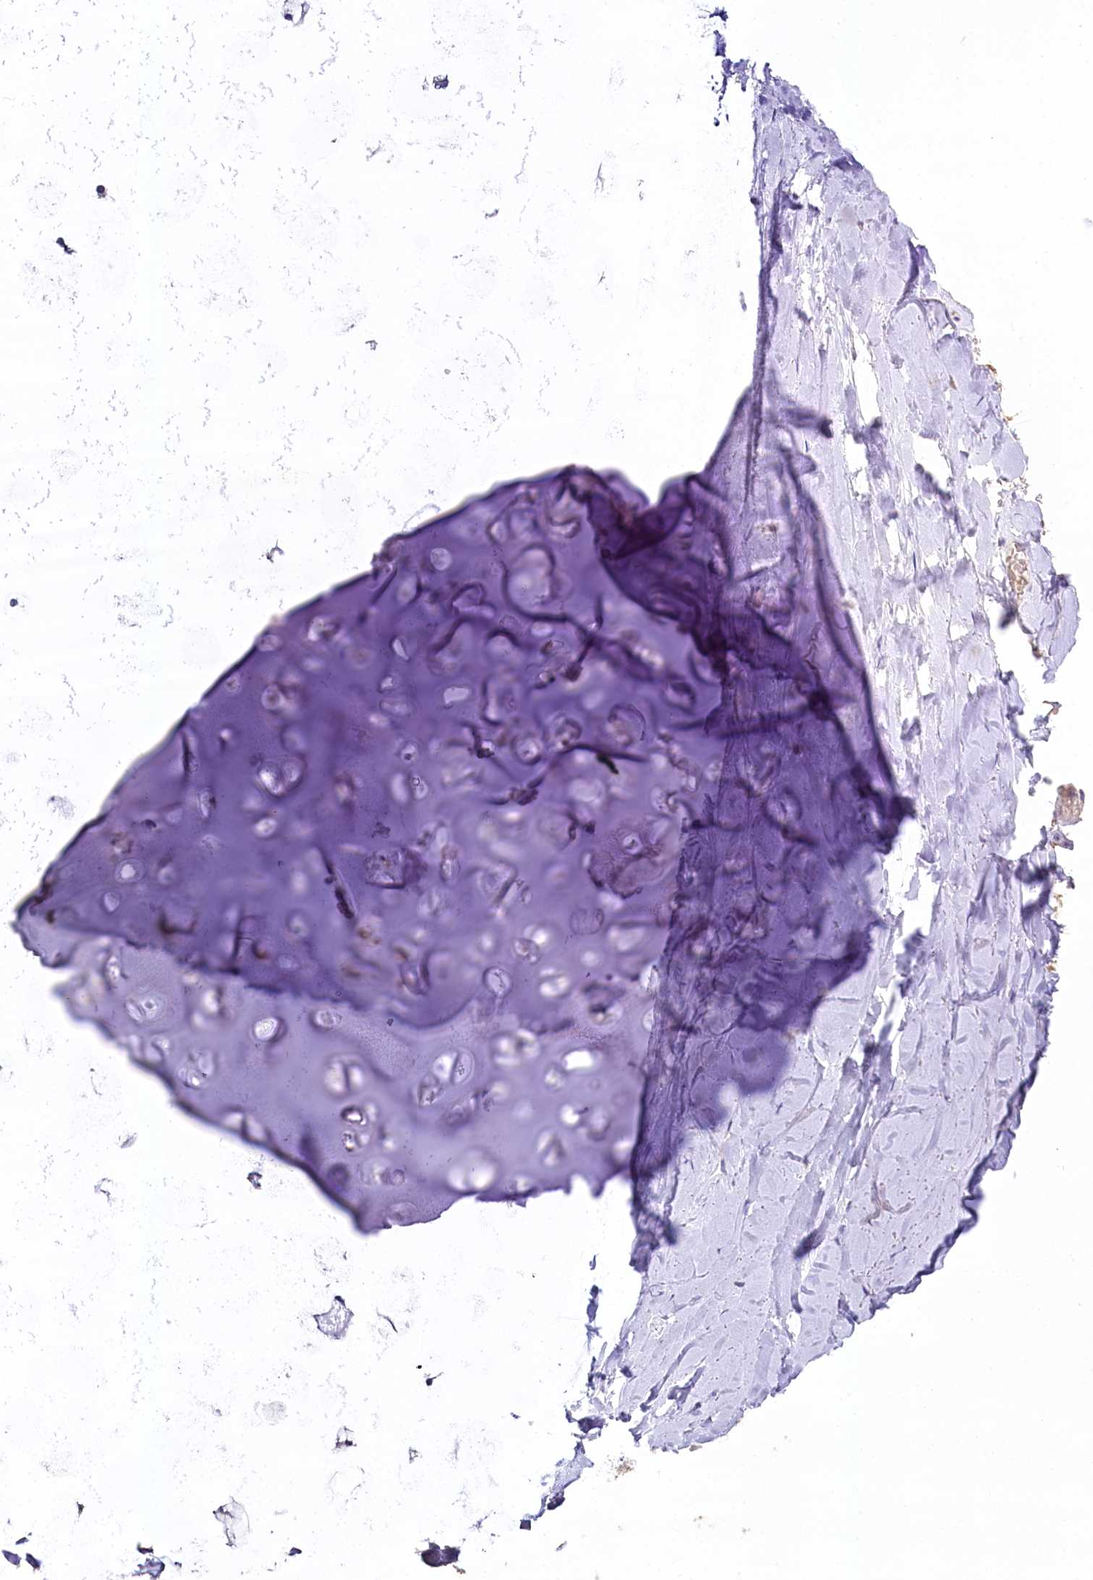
{"staining": {"intensity": "negative", "quantity": "none", "location": "none"}, "tissue": "adipose tissue", "cell_type": "Adipocytes", "image_type": "normal", "snomed": [{"axis": "morphology", "description": "Normal tissue, NOS"}, {"axis": "topography", "description": "Lymph node"}, {"axis": "topography", "description": "Bronchus"}], "caption": "Adipocytes show no significant expression in benign adipose tissue. (Brightfield microscopy of DAB immunohistochemistry (IHC) at high magnification).", "gene": "SLC6A11", "patient": {"sex": "male", "age": 63}}